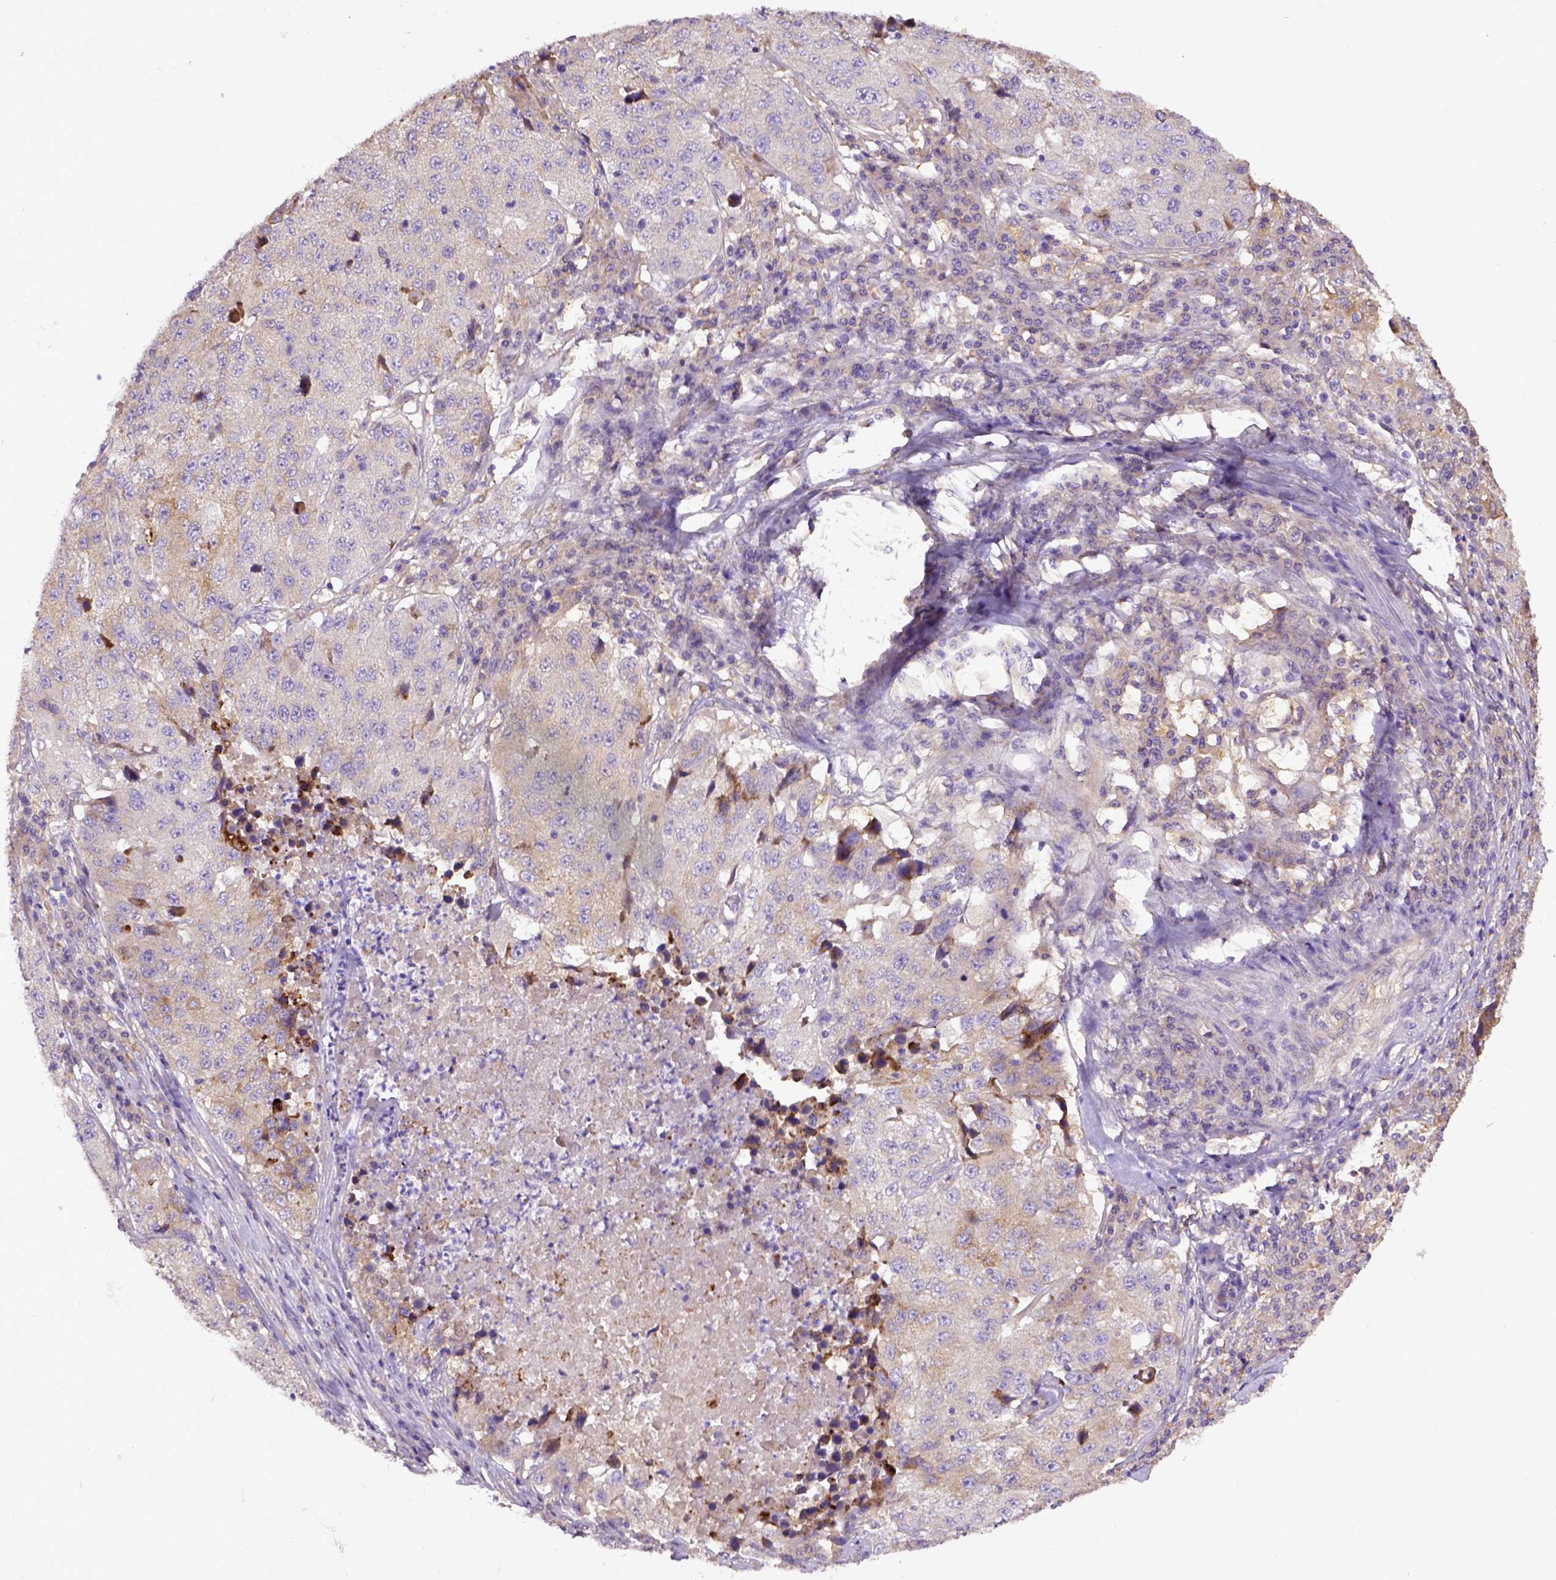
{"staining": {"intensity": "weak", "quantity": "25%-75%", "location": "cytoplasmic/membranous"}, "tissue": "stomach cancer", "cell_type": "Tumor cells", "image_type": "cancer", "snomed": [{"axis": "morphology", "description": "Adenocarcinoma, NOS"}, {"axis": "topography", "description": "Stomach"}], "caption": "Protein expression analysis of adenocarcinoma (stomach) displays weak cytoplasmic/membranous expression in approximately 25%-75% of tumor cells.", "gene": "DEPDC1B", "patient": {"sex": "male", "age": 71}}